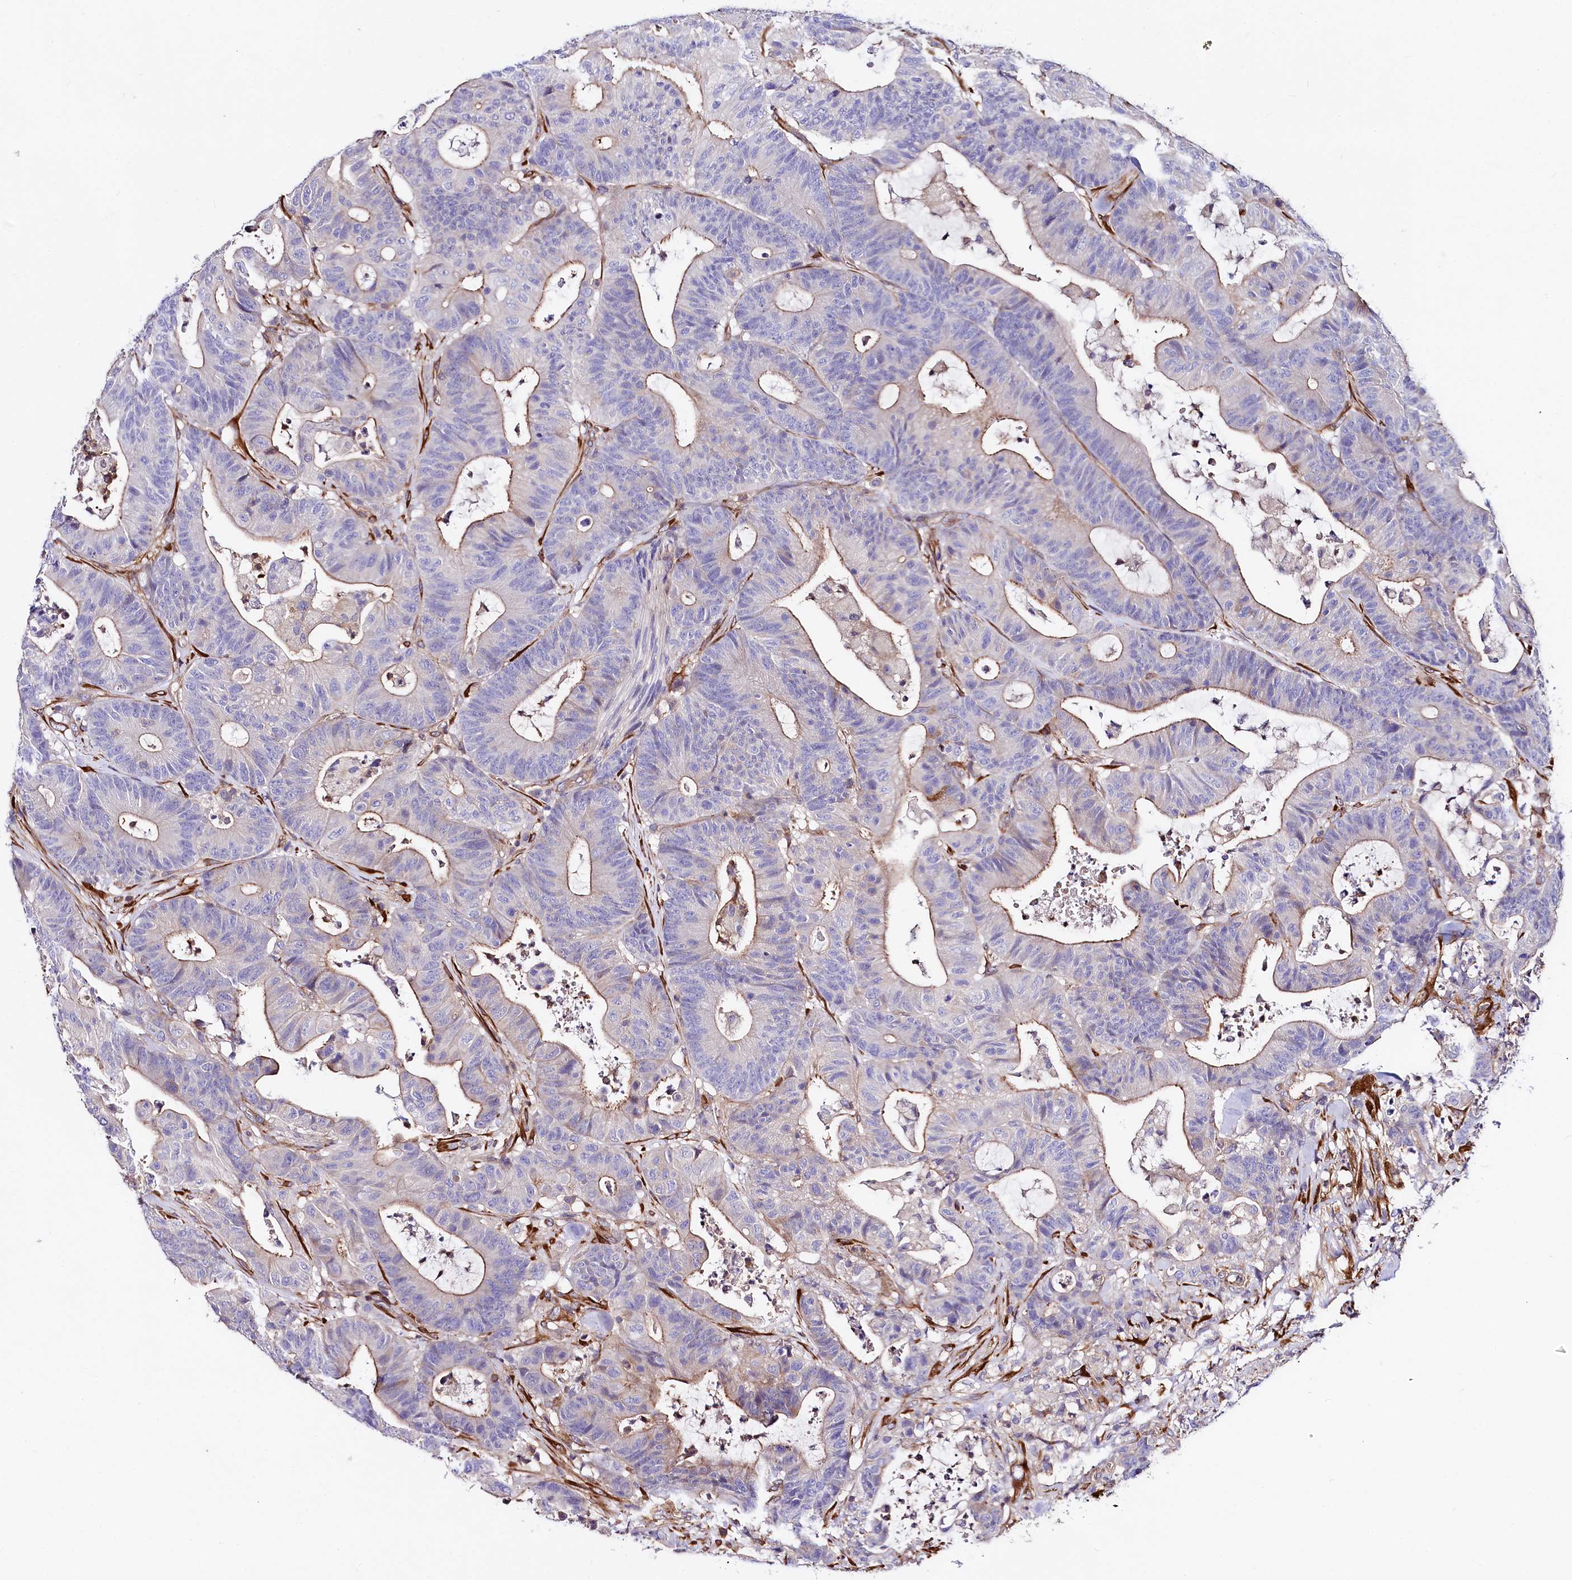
{"staining": {"intensity": "weak", "quantity": "<25%", "location": "cytoplasmic/membranous"}, "tissue": "colorectal cancer", "cell_type": "Tumor cells", "image_type": "cancer", "snomed": [{"axis": "morphology", "description": "Adenocarcinoma, NOS"}, {"axis": "topography", "description": "Colon"}], "caption": "Tumor cells show no significant staining in colorectal cancer.", "gene": "FCHSD2", "patient": {"sex": "female", "age": 84}}